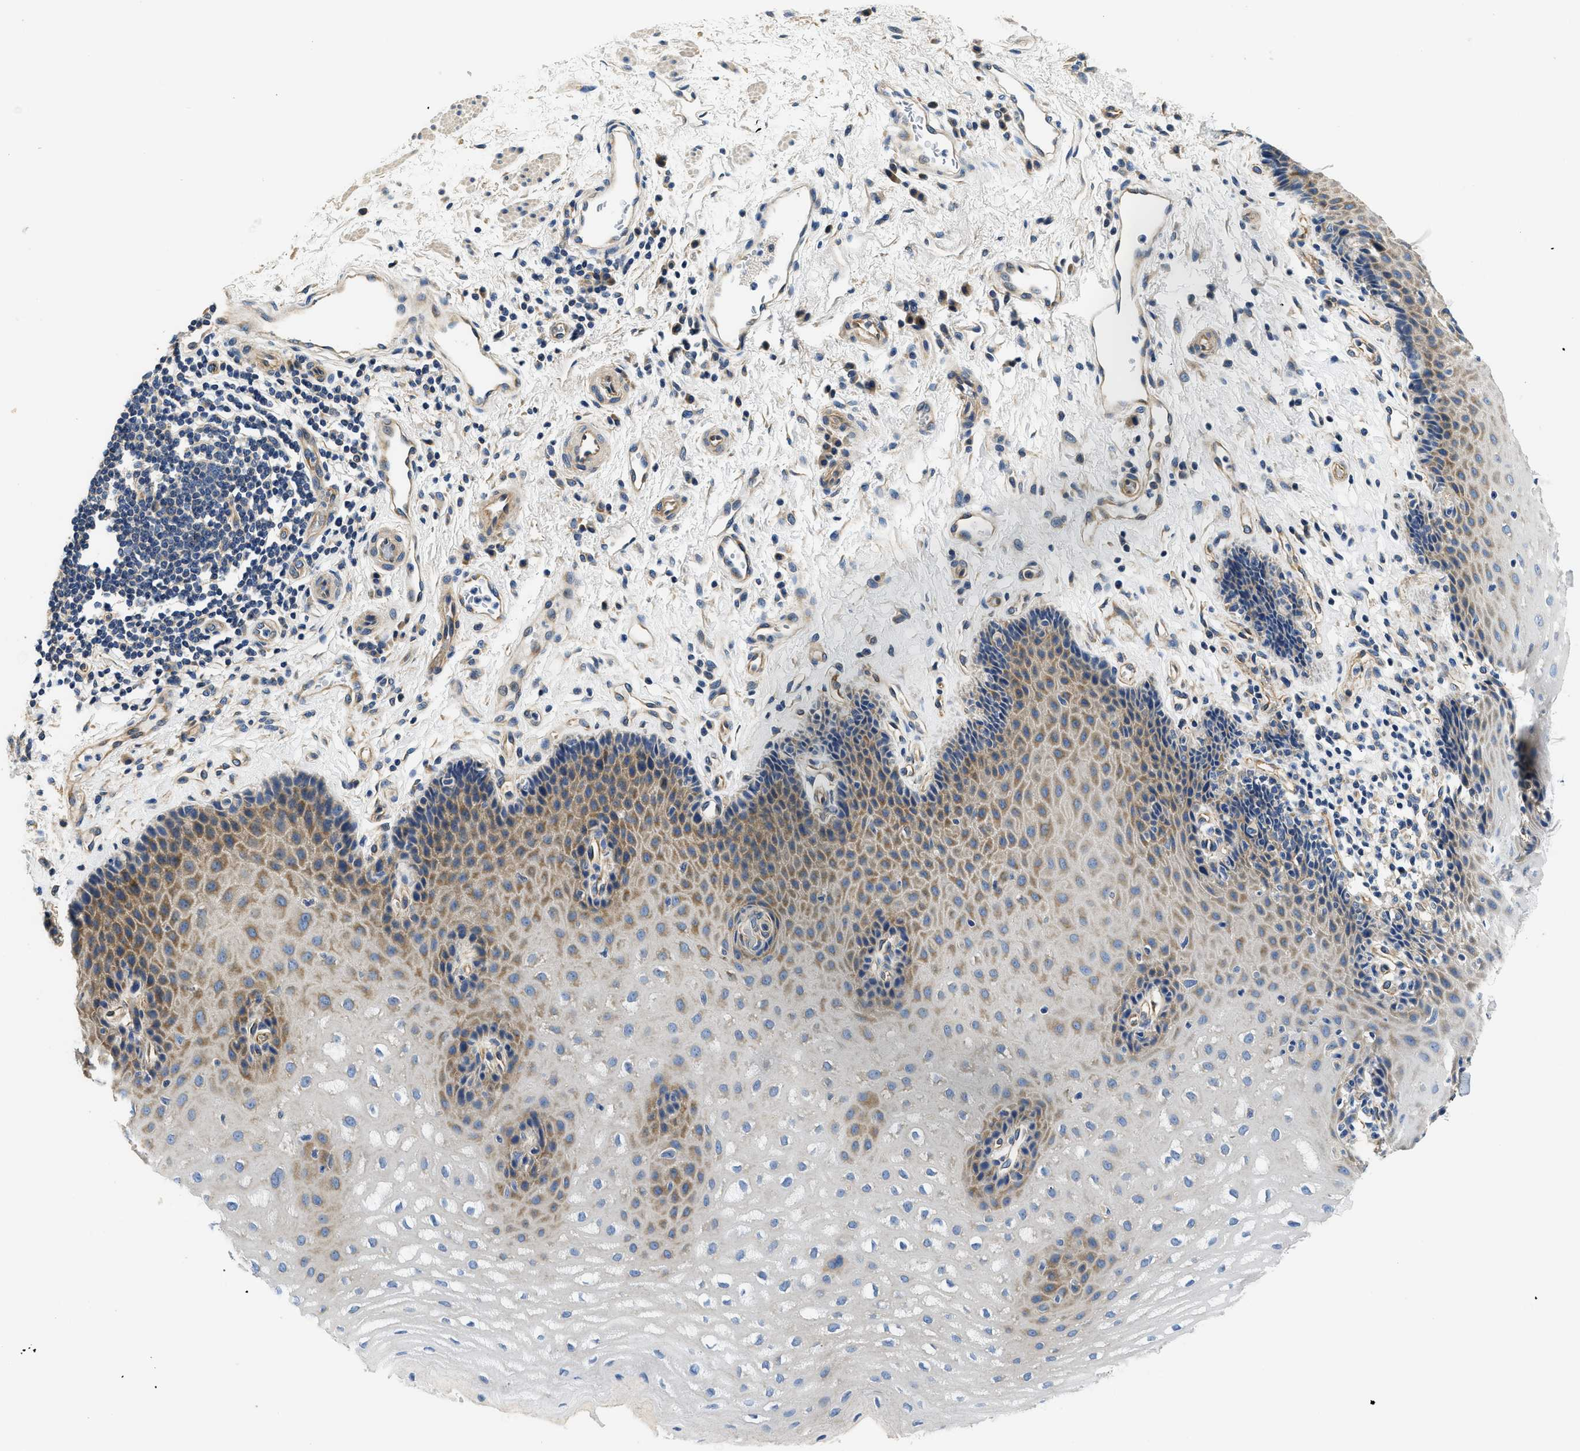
{"staining": {"intensity": "moderate", "quantity": ">75%", "location": "cytoplasmic/membranous"}, "tissue": "esophagus", "cell_type": "Squamous epithelial cells", "image_type": "normal", "snomed": [{"axis": "morphology", "description": "Normal tissue, NOS"}, {"axis": "topography", "description": "Esophagus"}], "caption": "Esophagus was stained to show a protein in brown. There is medium levels of moderate cytoplasmic/membranous staining in approximately >75% of squamous epithelial cells. (brown staining indicates protein expression, while blue staining denotes nuclei).", "gene": "CSDE1", "patient": {"sex": "male", "age": 54}}